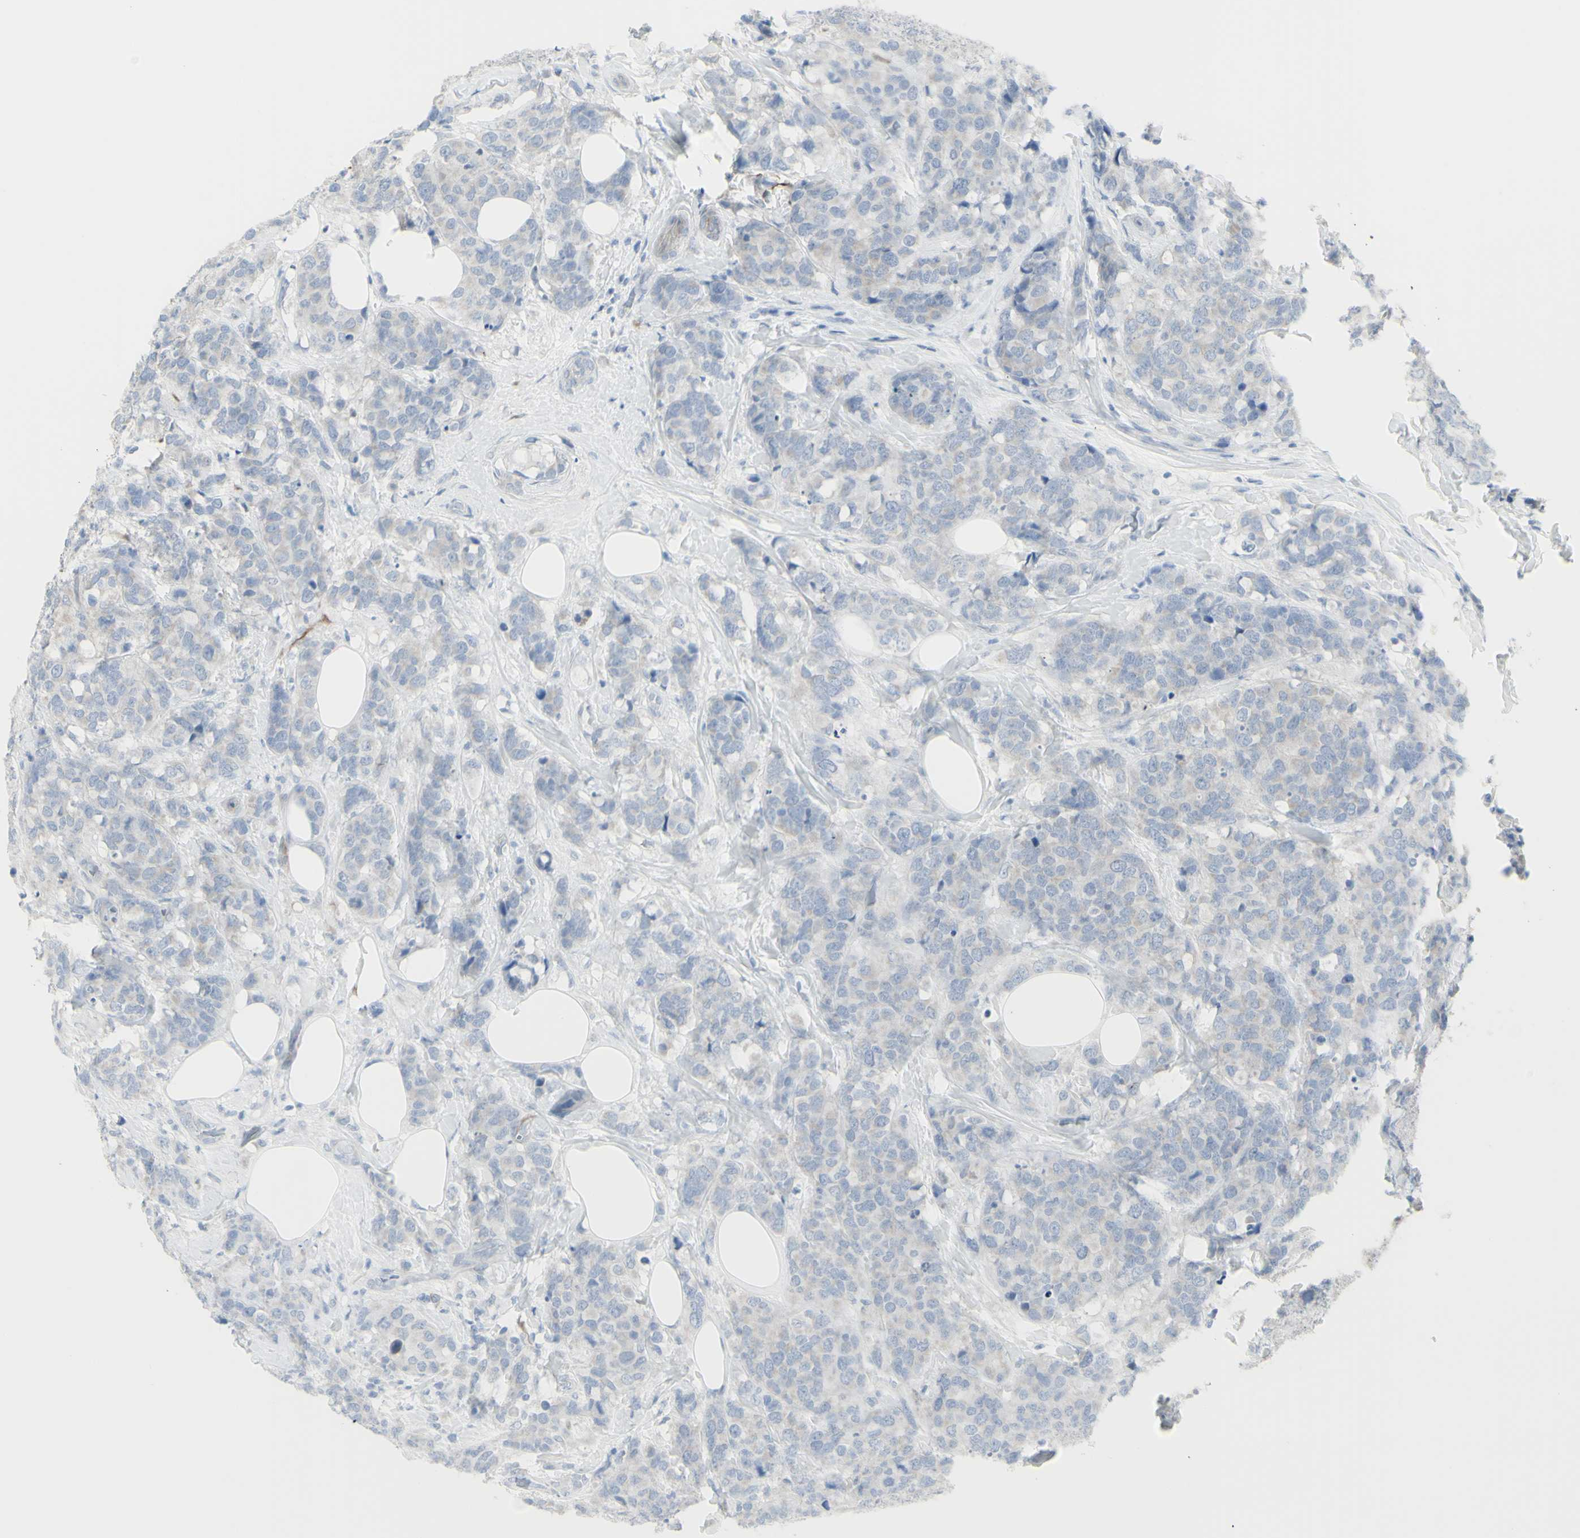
{"staining": {"intensity": "negative", "quantity": "none", "location": "none"}, "tissue": "breast cancer", "cell_type": "Tumor cells", "image_type": "cancer", "snomed": [{"axis": "morphology", "description": "Lobular carcinoma"}, {"axis": "topography", "description": "Breast"}], "caption": "Immunohistochemistry (IHC) histopathology image of breast cancer stained for a protein (brown), which reveals no staining in tumor cells.", "gene": "ENSG00000198211", "patient": {"sex": "female", "age": 59}}